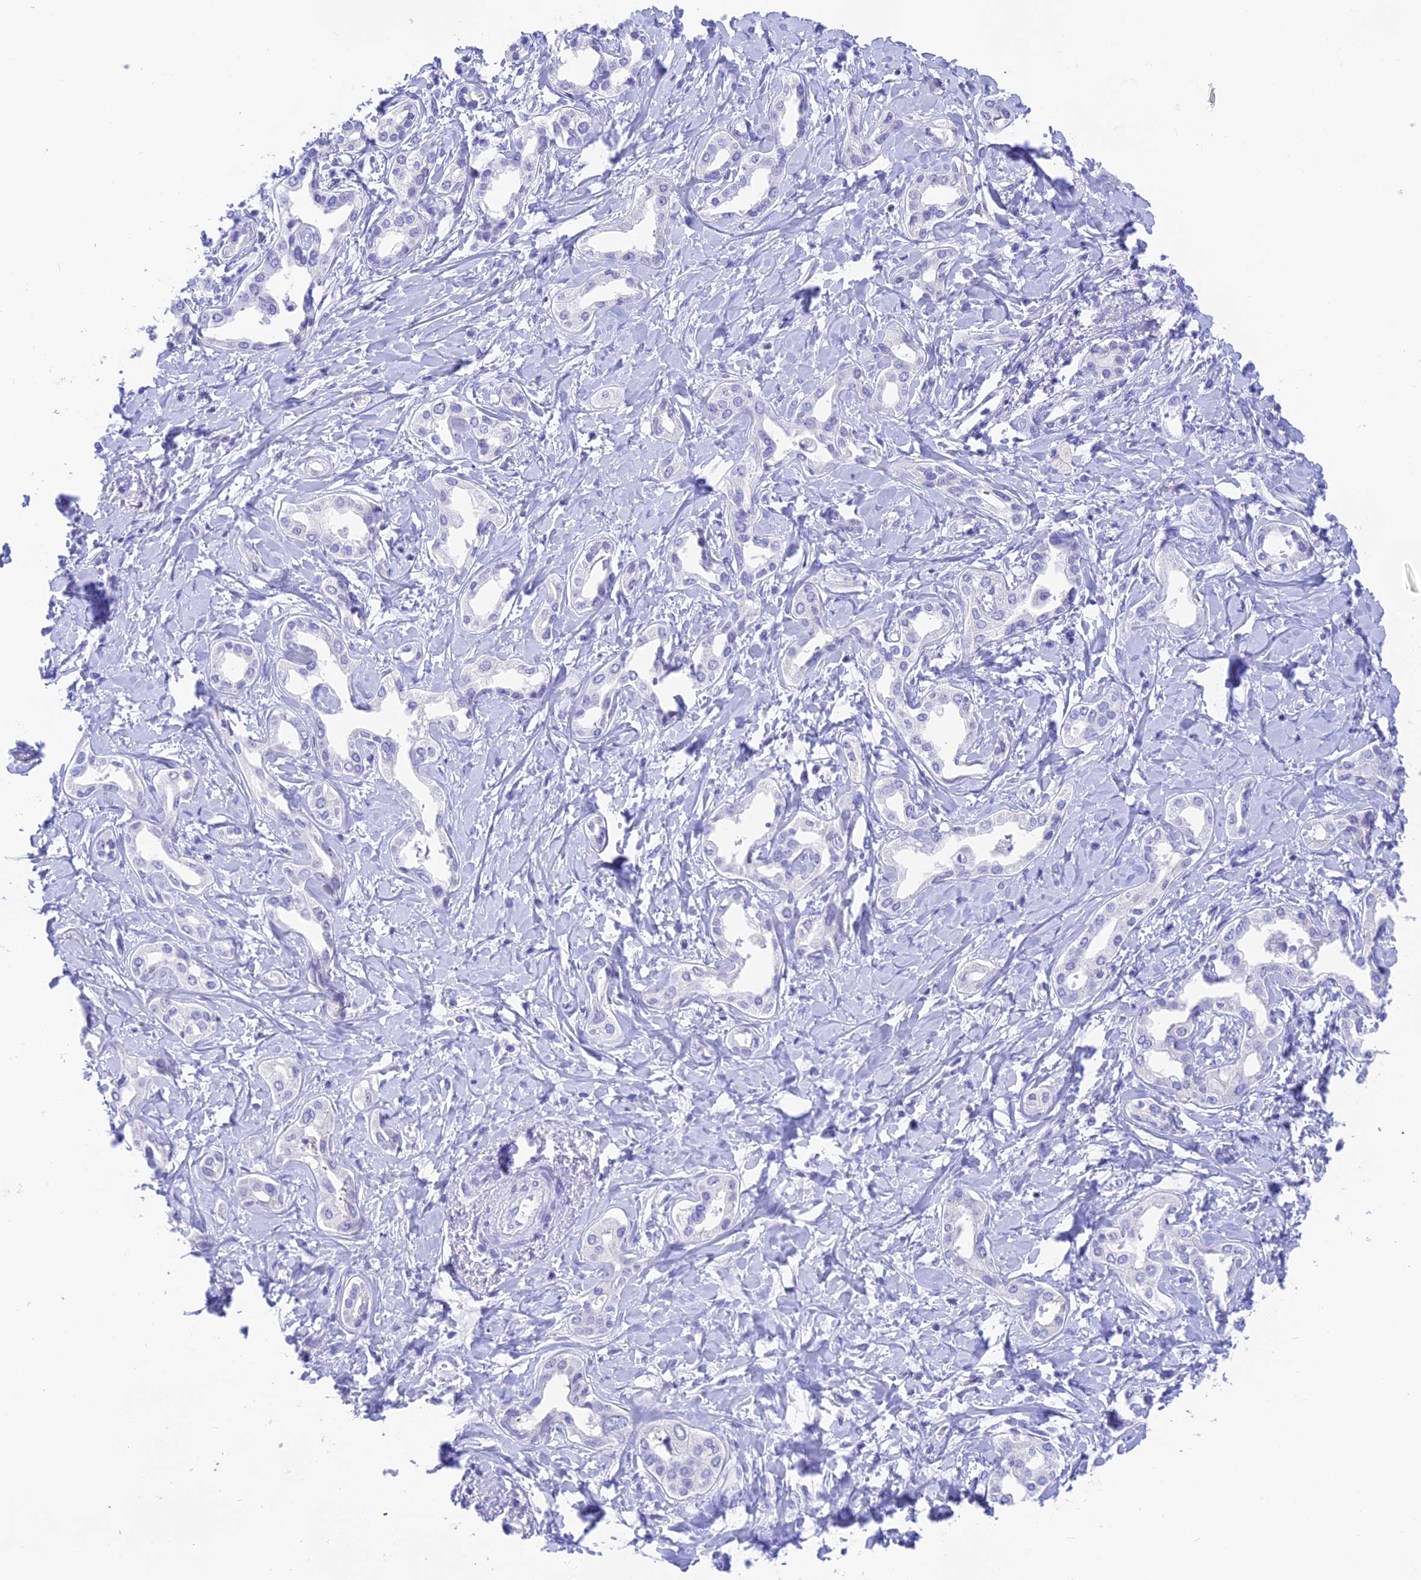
{"staining": {"intensity": "negative", "quantity": "none", "location": "none"}, "tissue": "liver cancer", "cell_type": "Tumor cells", "image_type": "cancer", "snomed": [{"axis": "morphology", "description": "Cholangiocarcinoma"}, {"axis": "topography", "description": "Liver"}], "caption": "Tumor cells show no significant protein positivity in cholangiocarcinoma (liver). (DAB IHC, high magnification).", "gene": "KDELR3", "patient": {"sex": "female", "age": 77}}